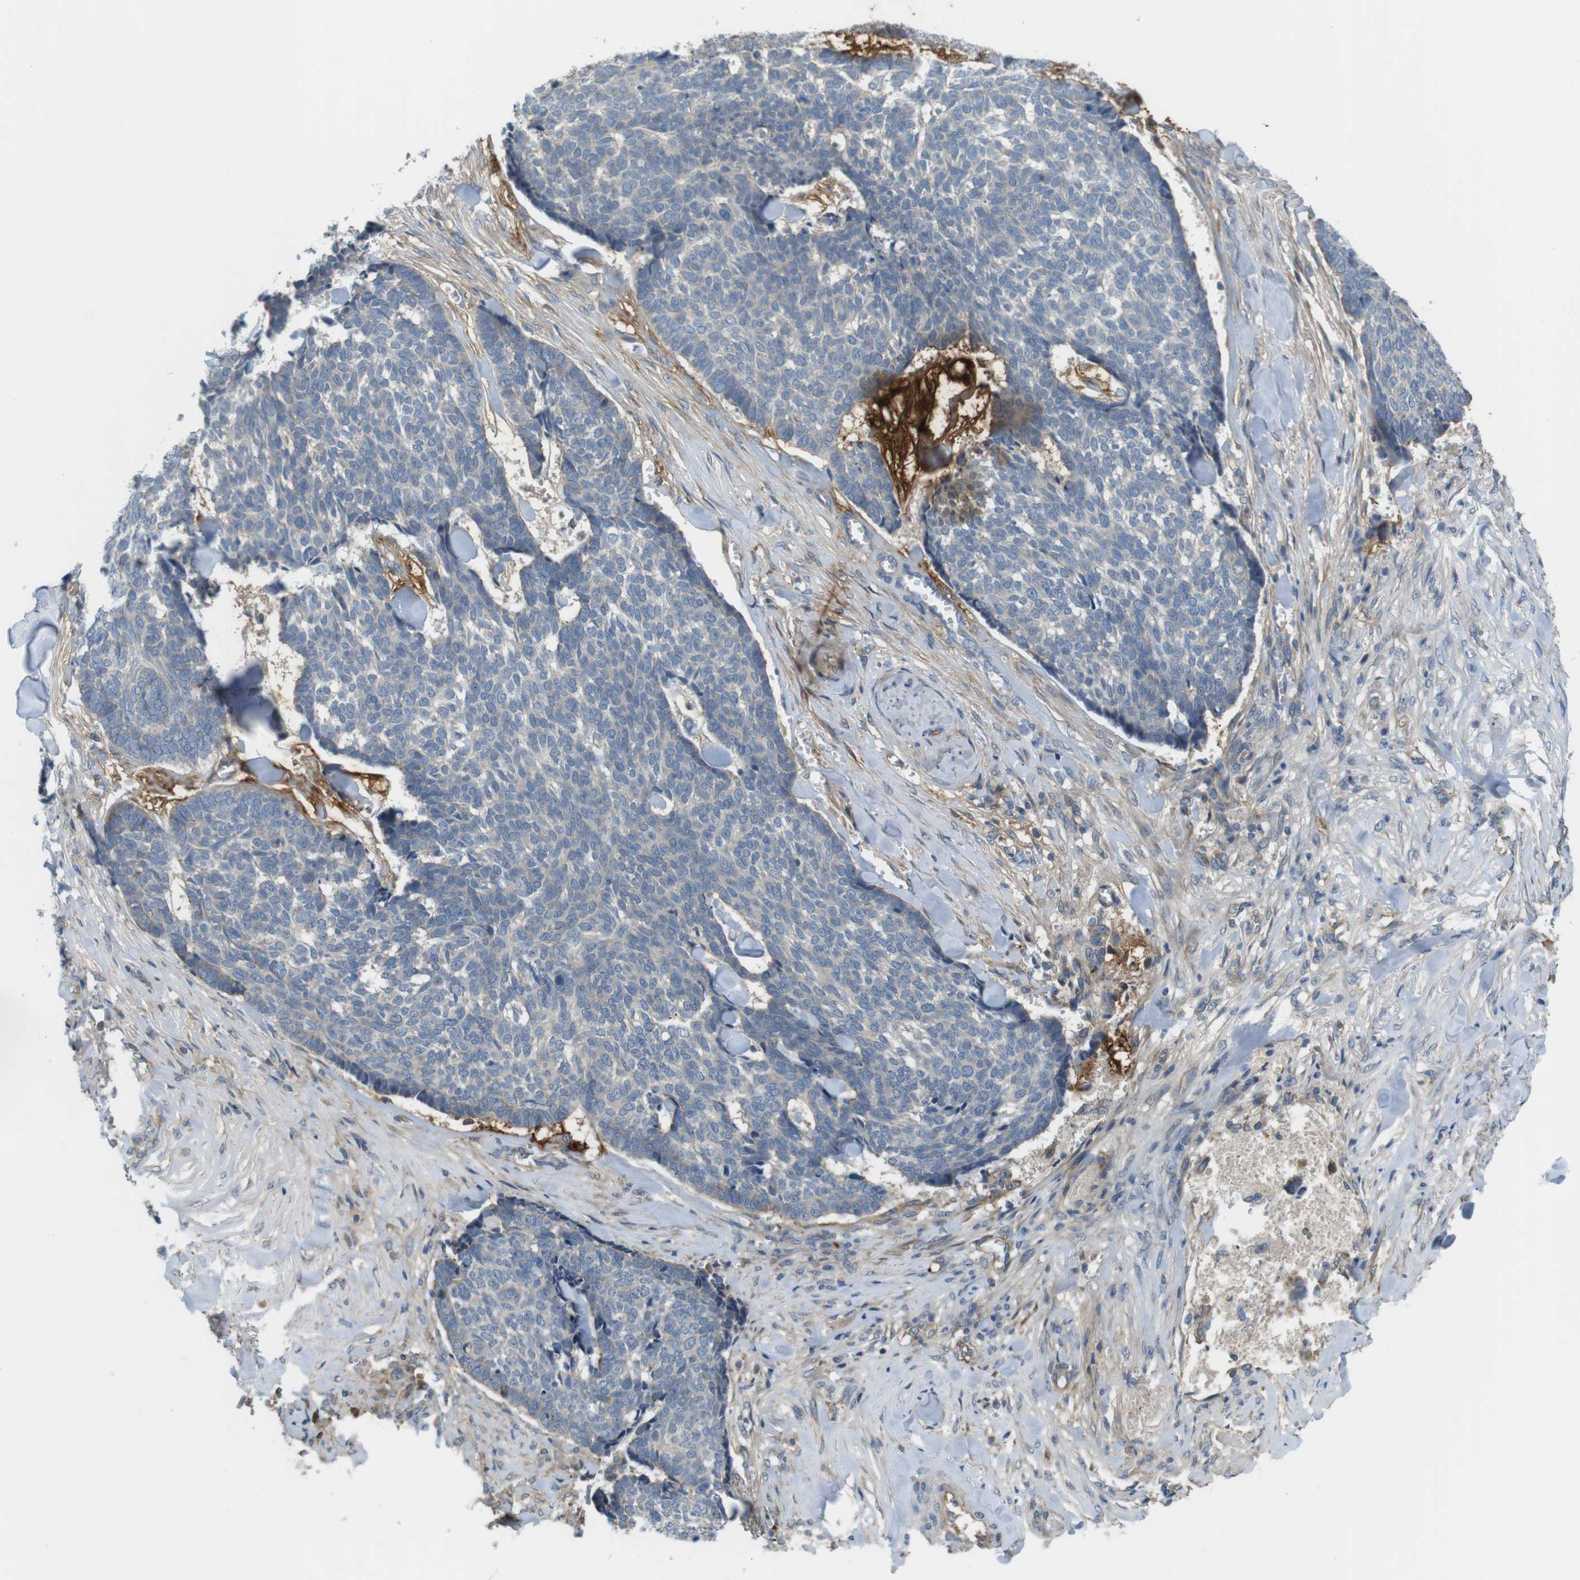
{"staining": {"intensity": "weak", "quantity": ">75%", "location": "cytoplasmic/membranous"}, "tissue": "skin cancer", "cell_type": "Tumor cells", "image_type": "cancer", "snomed": [{"axis": "morphology", "description": "Basal cell carcinoma"}, {"axis": "topography", "description": "Skin"}], "caption": "IHC (DAB (3,3'-diaminobenzidine)) staining of basal cell carcinoma (skin) demonstrates weak cytoplasmic/membranous protein positivity in approximately >75% of tumor cells.", "gene": "BVES", "patient": {"sex": "male", "age": 84}}